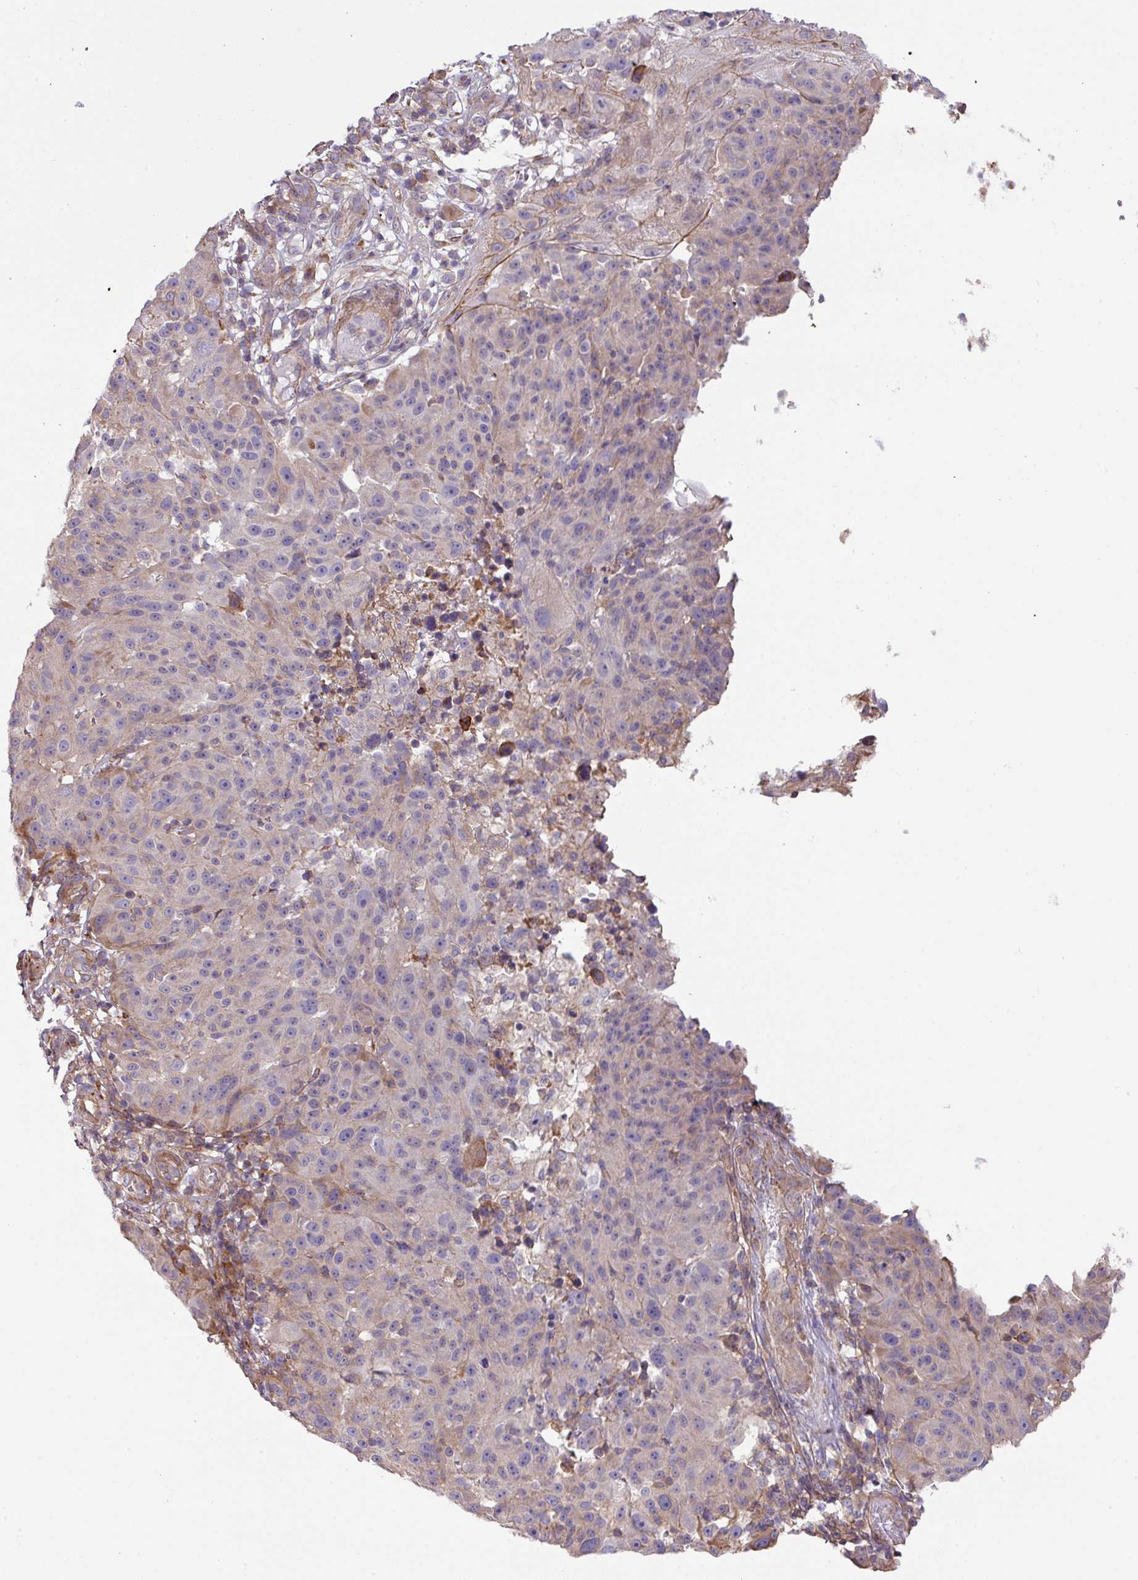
{"staining": {"intensity": "negative", "quantity": "none", "location": "none"}, "tissue": "melanoma", "cell_type": "Tumor cells", "image_type": "cancer", "snomed": [{"axis": "morphology", "description": "Malignant melanoma, NOS"}, {"axis": "topography", "description": "Skin"}], "caption": "Image shows no significant protein positivity in tumor cells of malignant melanoma.", "gene": "LRRC41", "patient": {"sex": "male", "age": 53}}